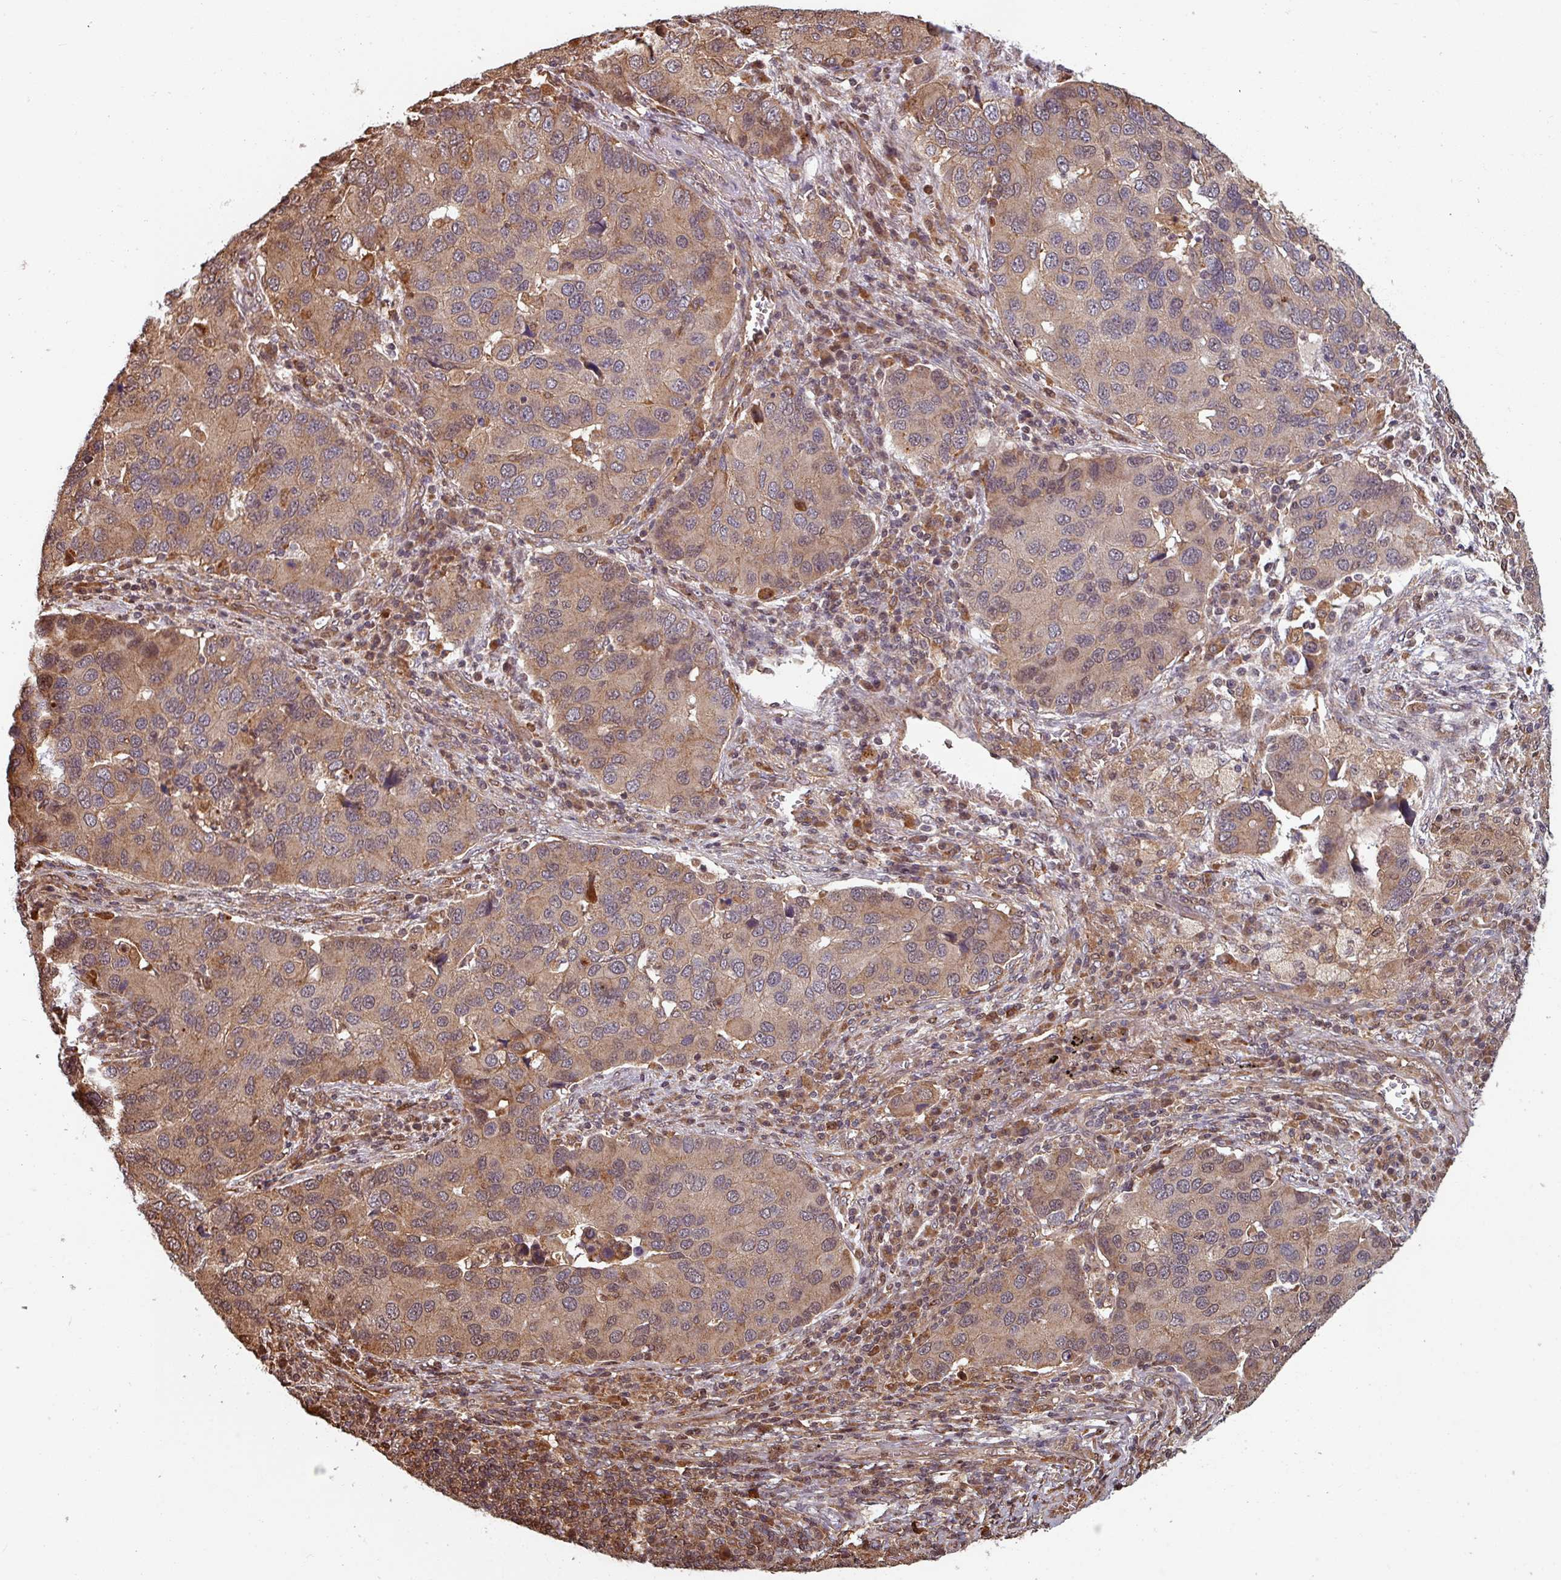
{"staining": {"intensity": "moderate", "quantity": "25%-75%", "location": "cytoplasmic/membranous"}, "tissue": "lung cancer", "cell_type": "Tumor cells", "image_type": "cancer", "snomed": [{"axis": "morphology", "description": "Aneuploidy"}, {"axis": "morphology", "description": "Adenocarcinoma, NOS"}, {"axis": "topography", "description": "Lymph node"}, {"axis": "topography", "description": "Lung"}], "caption": "Immunohistochemical staining of lung adenocarcinoma shows medium levels of moderate cytoplasmic/membranous protein staining in about 25%-75% of tumor cells.", "gene": "EID1", "patient": {"sex": "female", "age": 74}}